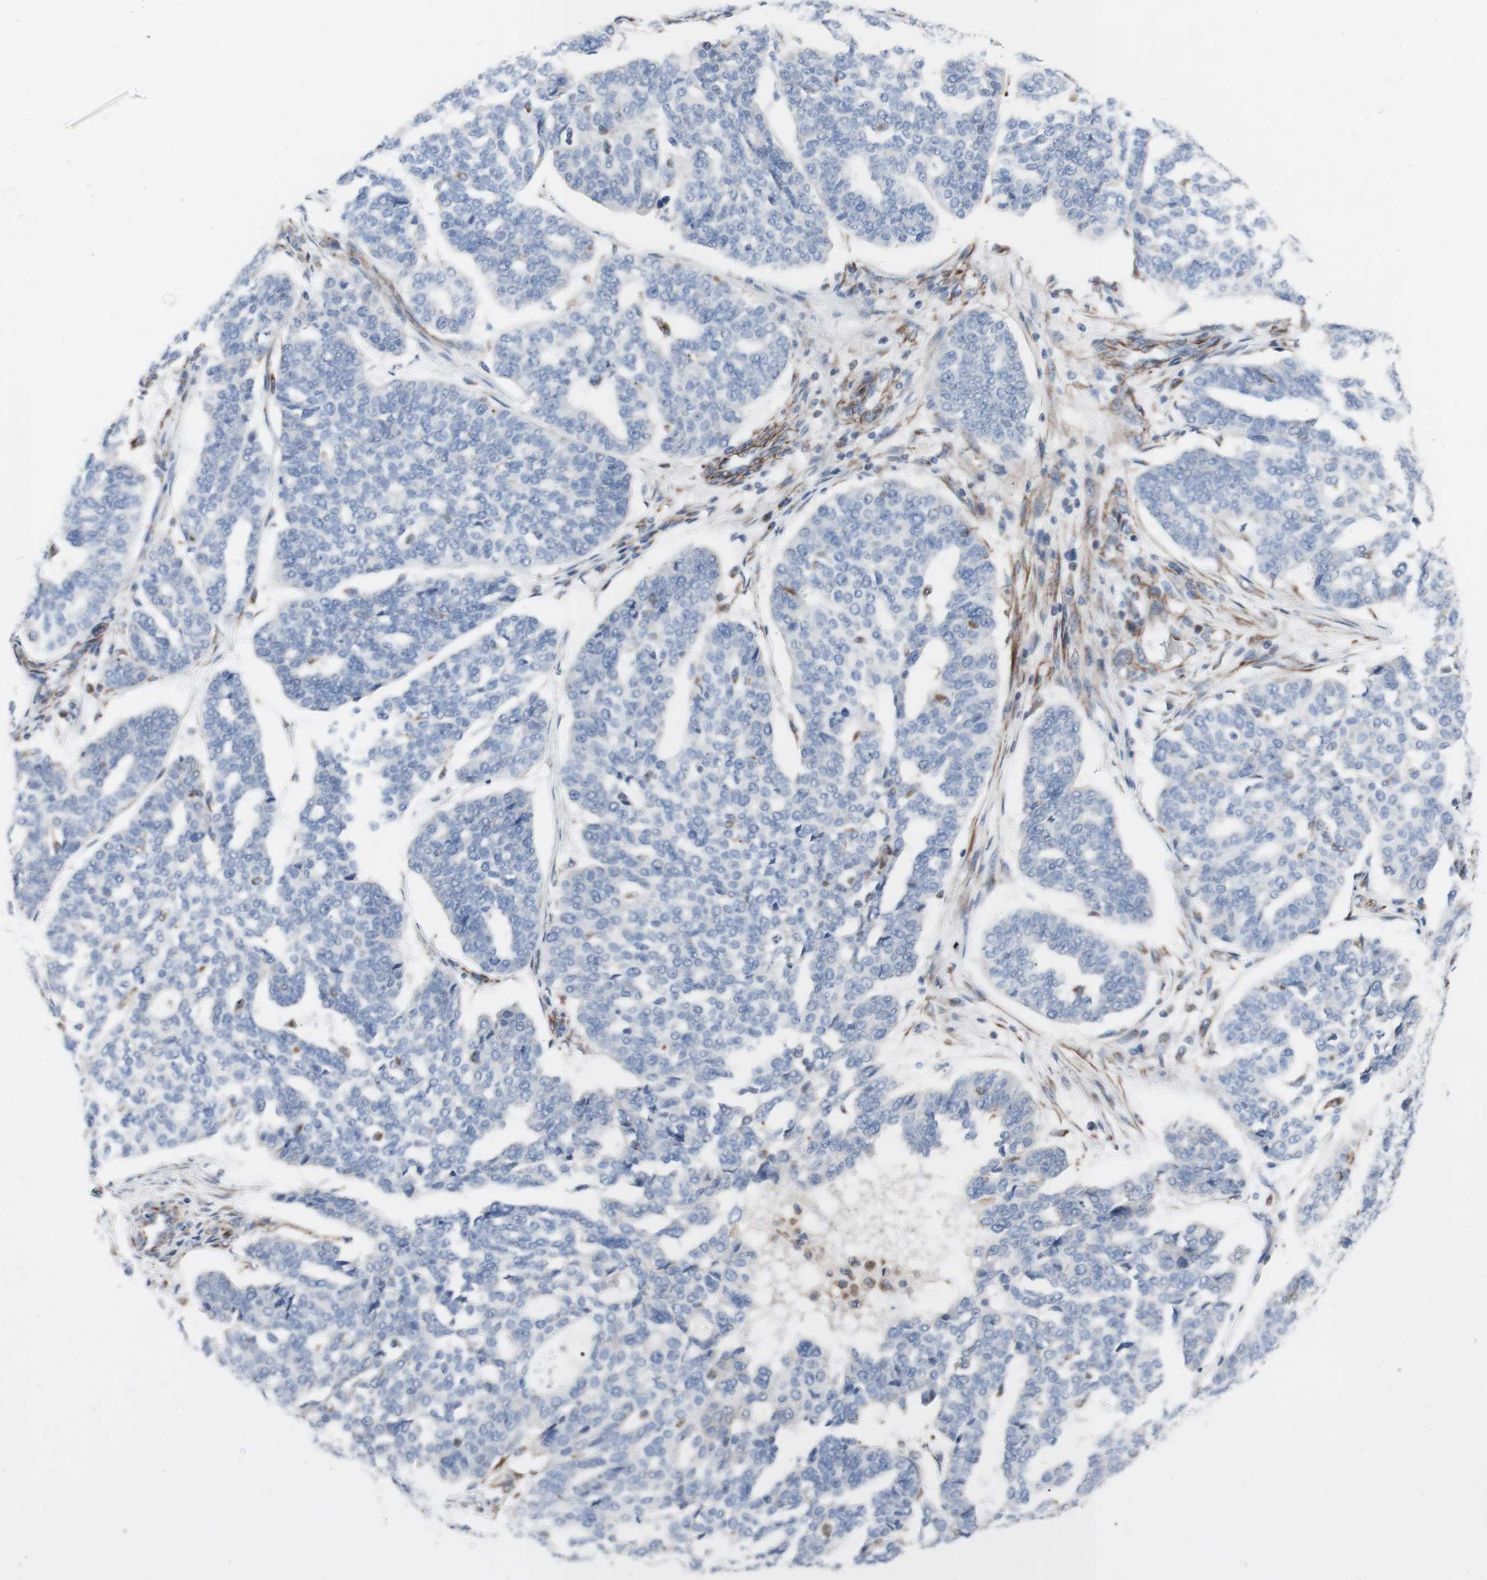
{"staining": {"intensity": "negative", "quantity": "none", "location": "none"}, "tissue": "ovarian cancer", "cell_type": "Tumor cells", "image_type": "cancer", "snomed": [{"axis": "morphology", "description": "Cystadenocarcinoma, serous, NOS"}, {"axis": "topography", "description": "Ovary"}], "caption": "IHC of human ovarian serous cystadenocarcinoma shows no positivity in tumor cells.", "gene": "AGPAT5", "patient": {"sex": "female", "age": 59}}